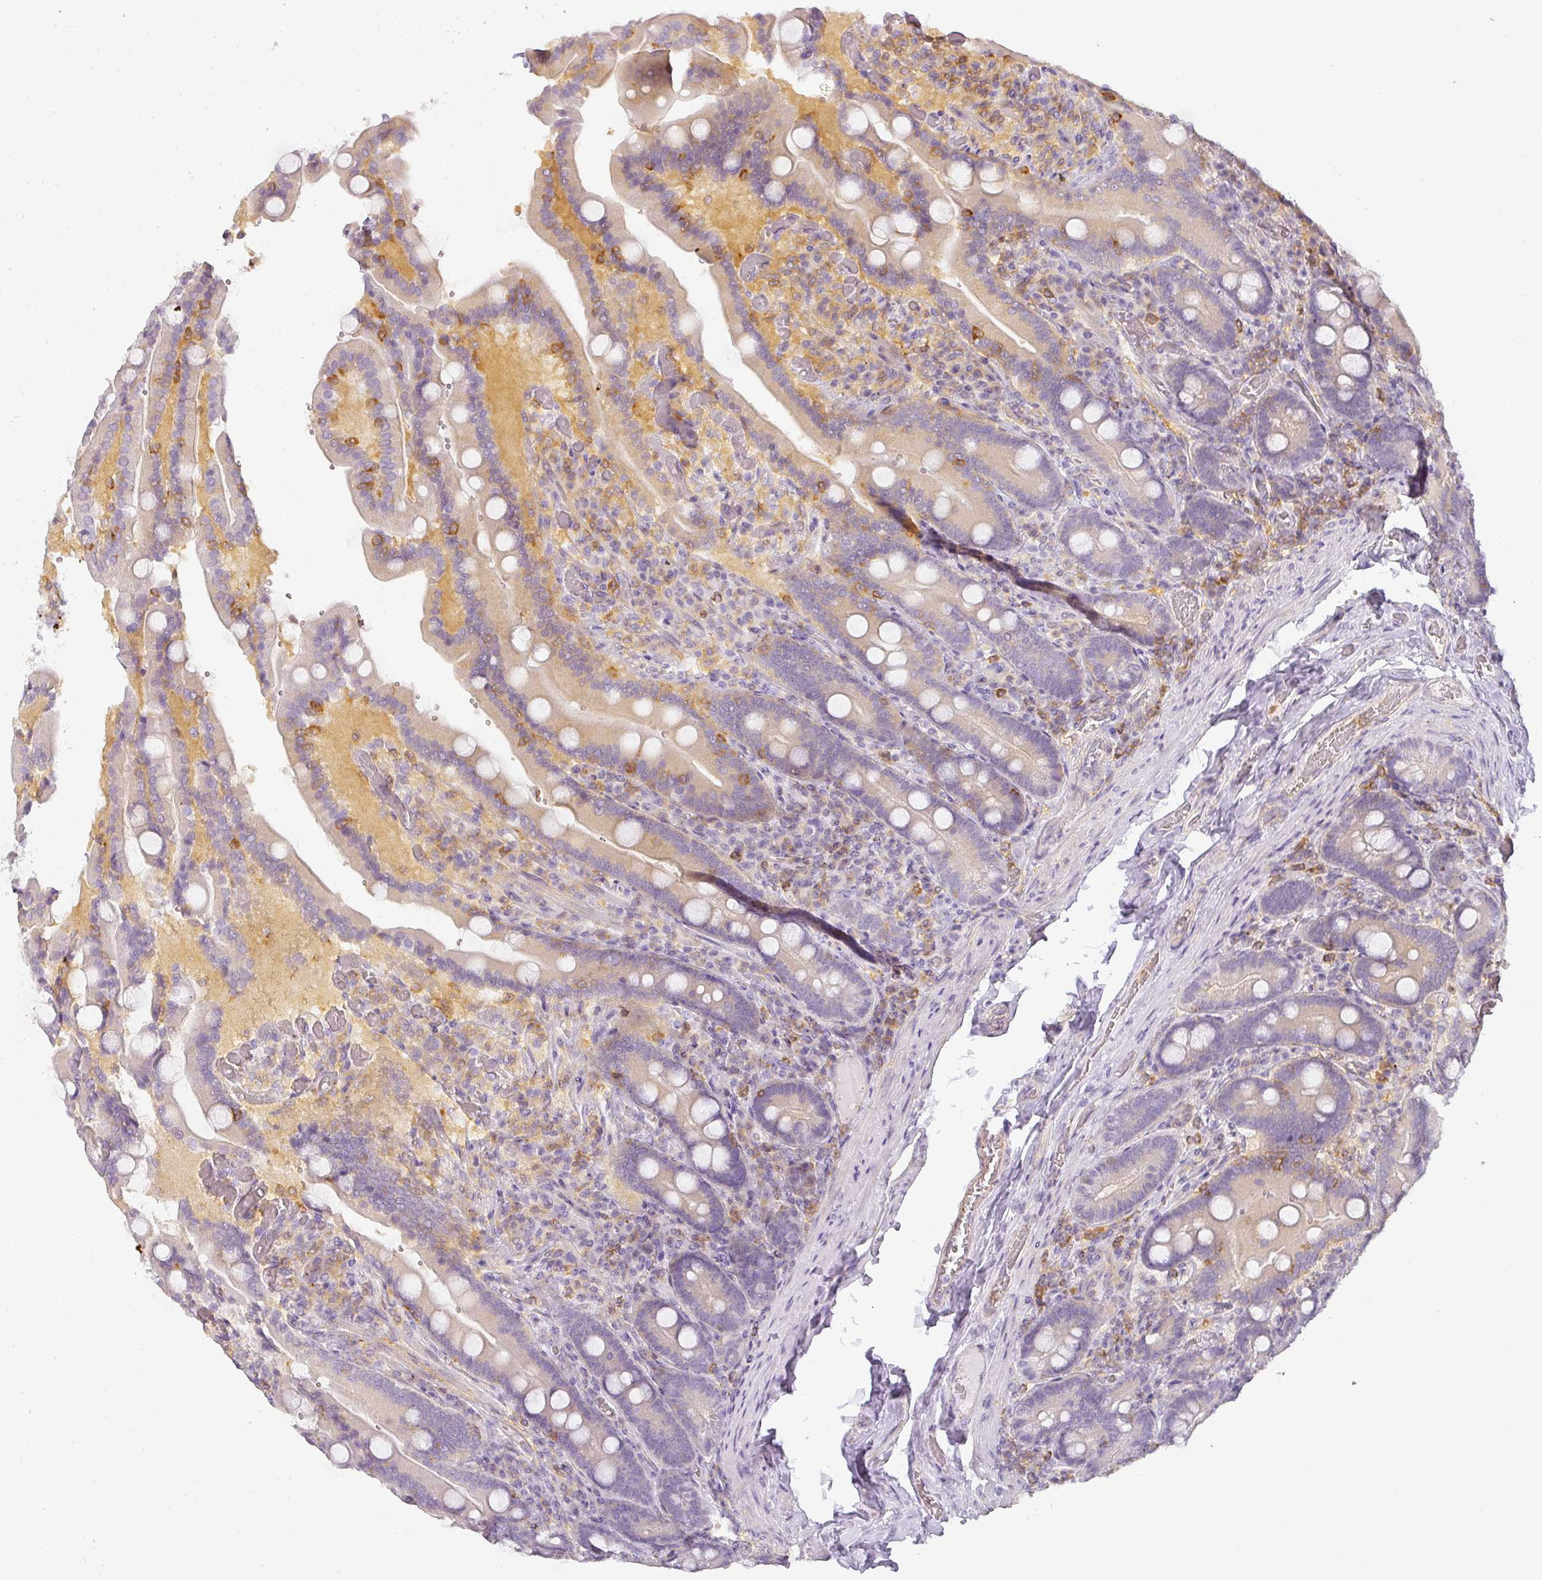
{"staining": {"intensity": "weak", "quantity": "<25%", "location": "cytoplasmic/membranous"}, "tissue": "duodenum", "cell_type": "Glandular cells", "image_type": "normal", "snomed": [{"axis": "morphology", "description": "Normal tissue, NOS"}, {"axis": "topography", "description": "Duodenum"}], "caption": "IHC histopathology image of benign duodenum: duodenum stained with DAB displays no significant protein positivity in glandular cells. (Immunohistochemistry, brightfield microscopy, high magnification).", "gene": "TMEM42", "patient": {"sex": "female", "age": 62}}